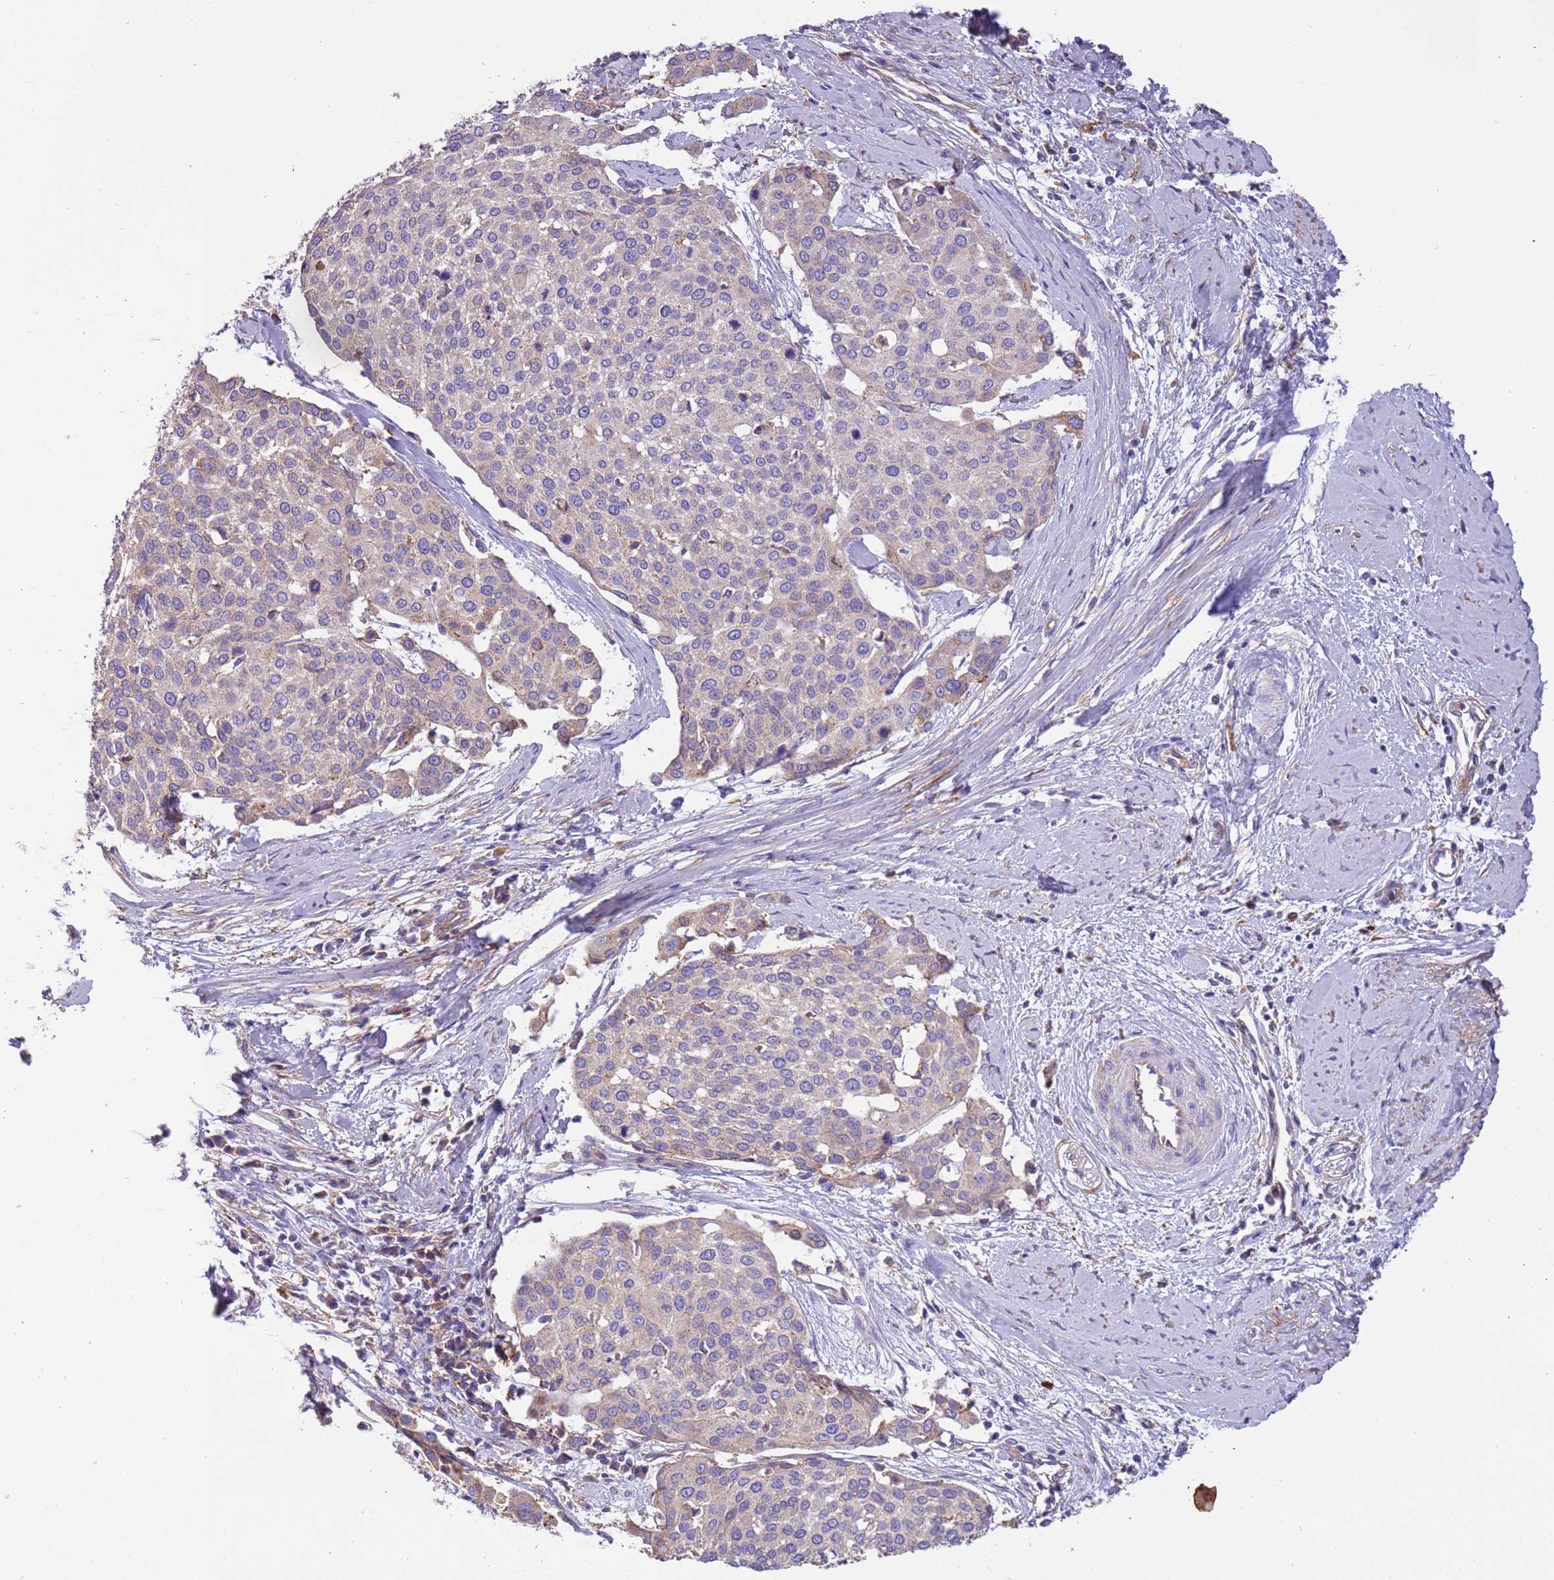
{"staining": {"intensity": "negative", "quantity": "none", "location": "none"}, "tissue": "cervical cancer", "cell_type": "Tumor cells", "image_type": "cancer", "snomed": [{"axis": "morphology", "description": "Squamous cell carcinoma, NOS"}, {"axis": "topography", "description": "Cervix"}], "caption": "This image is of cervical cancer stained with IHC to label a protein in brown with the nuclei are counter-stained blue. There is no expression in tumor cells.", "gene": "NAALADL1", "patient": {"sex": "female", "age": 44}}